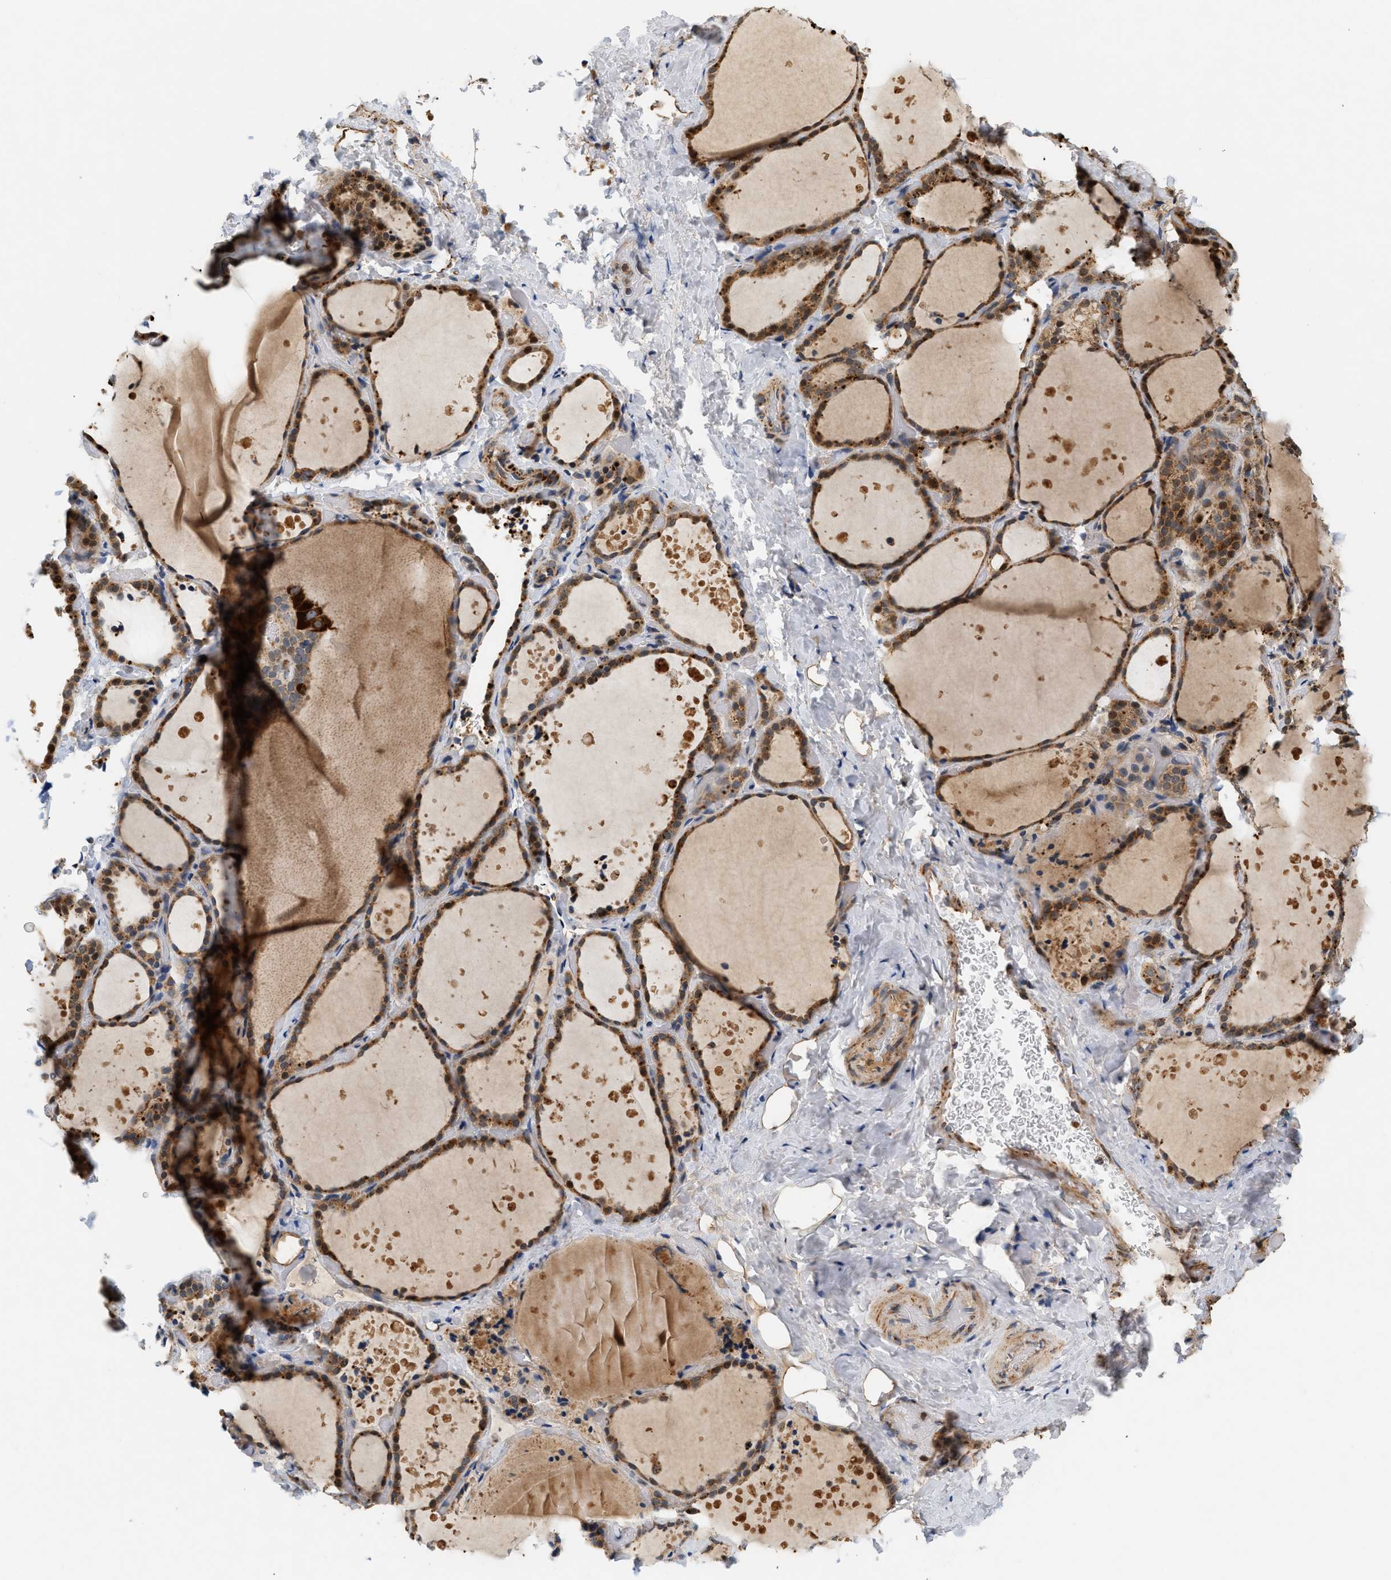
{"staining": {"intensity": "moderate", "quantity": ">75%", "location": "cytoplasmic/membranous"}, "tissue": "thyroid gland", "cell_type": "Glandular cells", "image_type": "normal", "snomed": [{"axis": "morphology", "description": "Normal tissue, NOS"}, {"axis": "topography", "description": "Thyroid gland"}], "caption": "Brown immunohistochemical staining in unremarkable human thyroid gland shows moderate cytoplasmic/membranous staining in approximately >75% of glandular cells.", "gene": "MCU", "patient": {"sex": "female", "age": 44}}